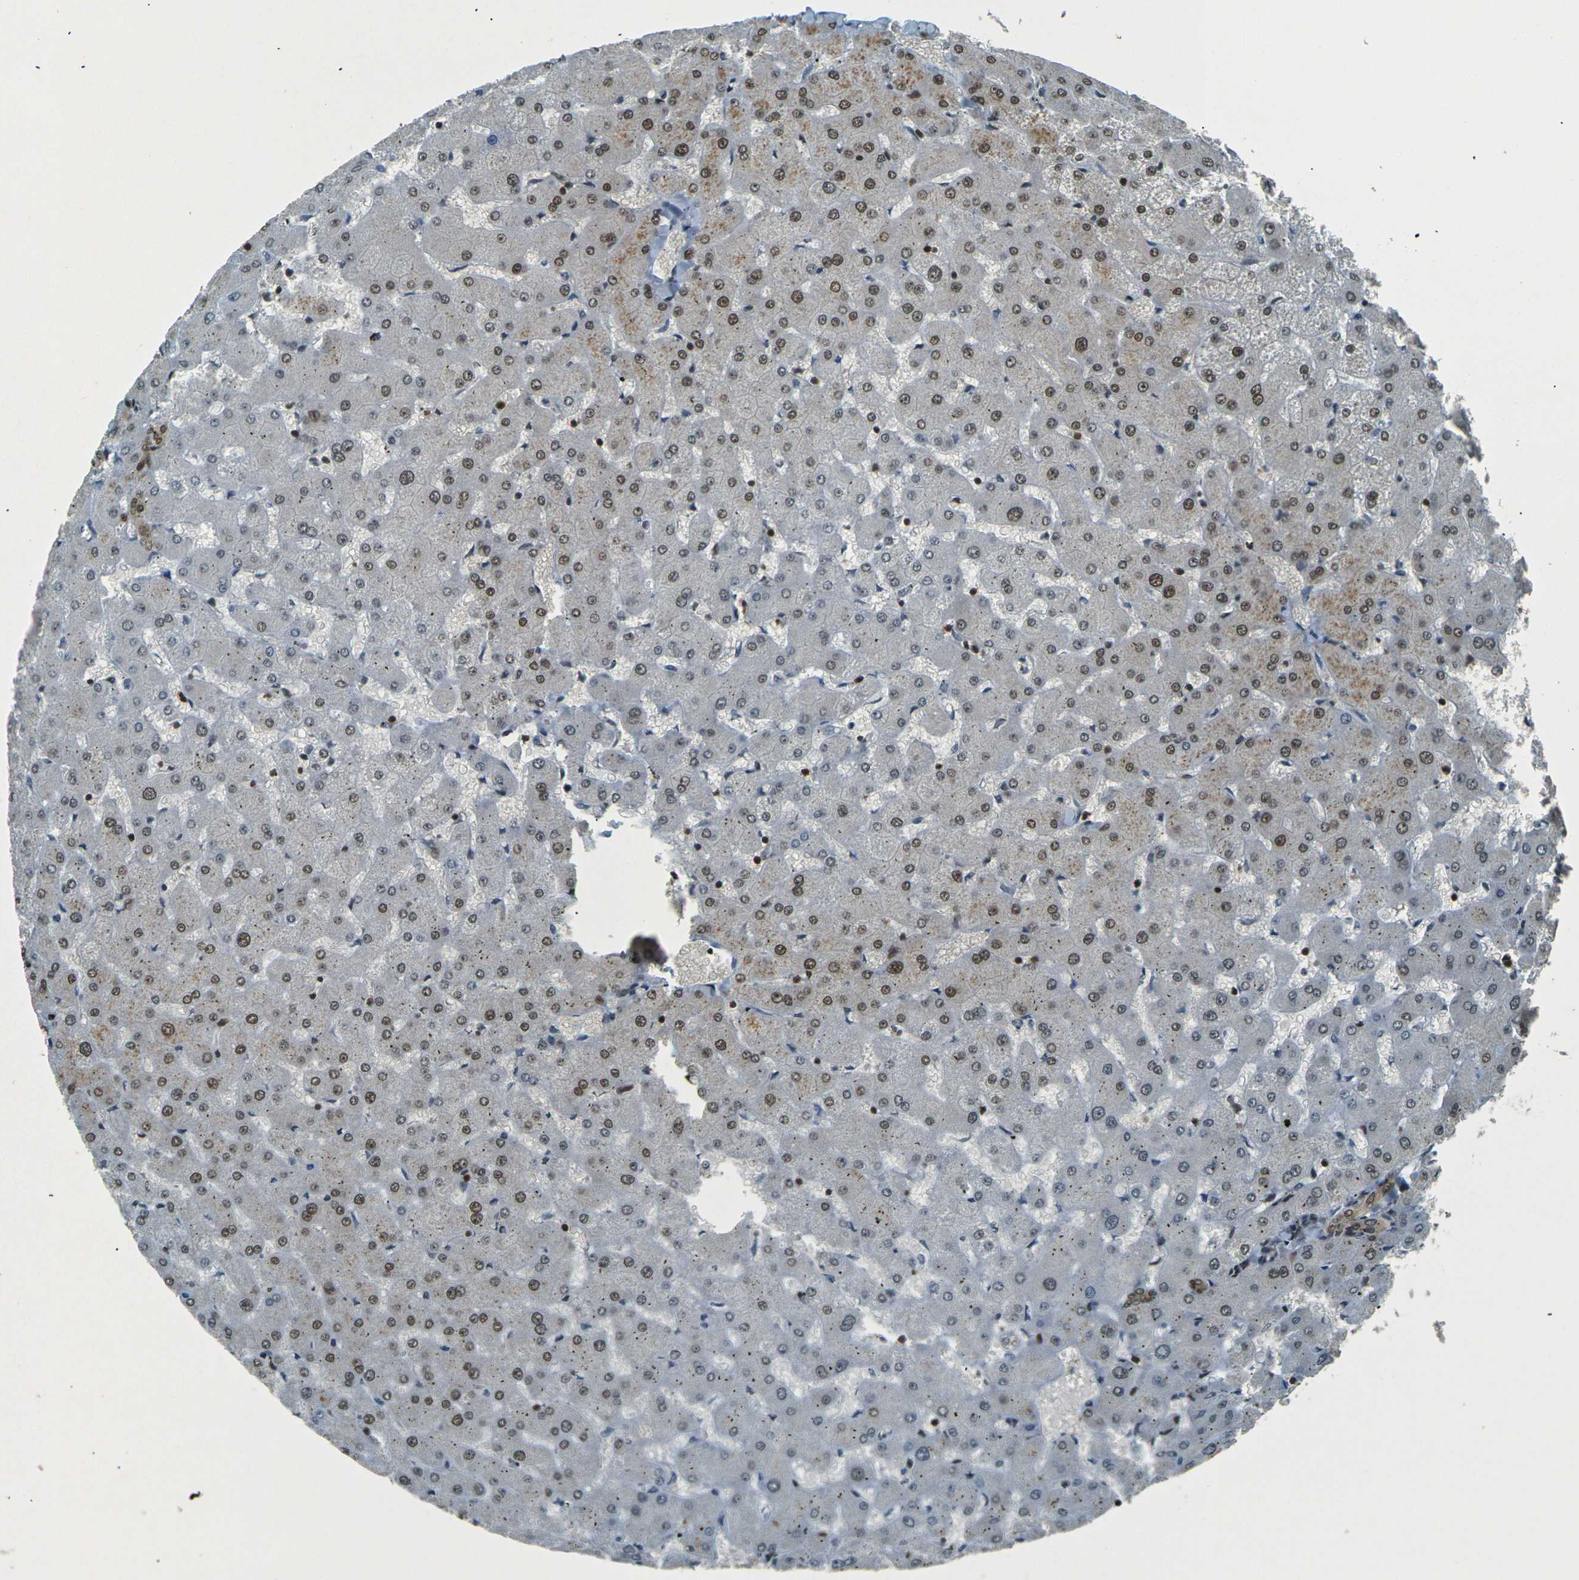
{"staining": {"intensity": "moderate", "quantity": ">75%", "location": "nuclear"}, "tissue": "liver", "cell_type": "Cholangiocytes", "image_type": "normal", "snomed": [{"axis": "morphology", "description": "Normal tissue, NOS"}, {"axis": "topography", "description": "Liver"}], "caption": "Immunohistochemistry of benign human liver demonstrates medium levels of moderate nuclear staining in approximately >75% of cholangiocytes.", "gene": "NHEJ1", "patient": {"sex": "female", "age": 63}}